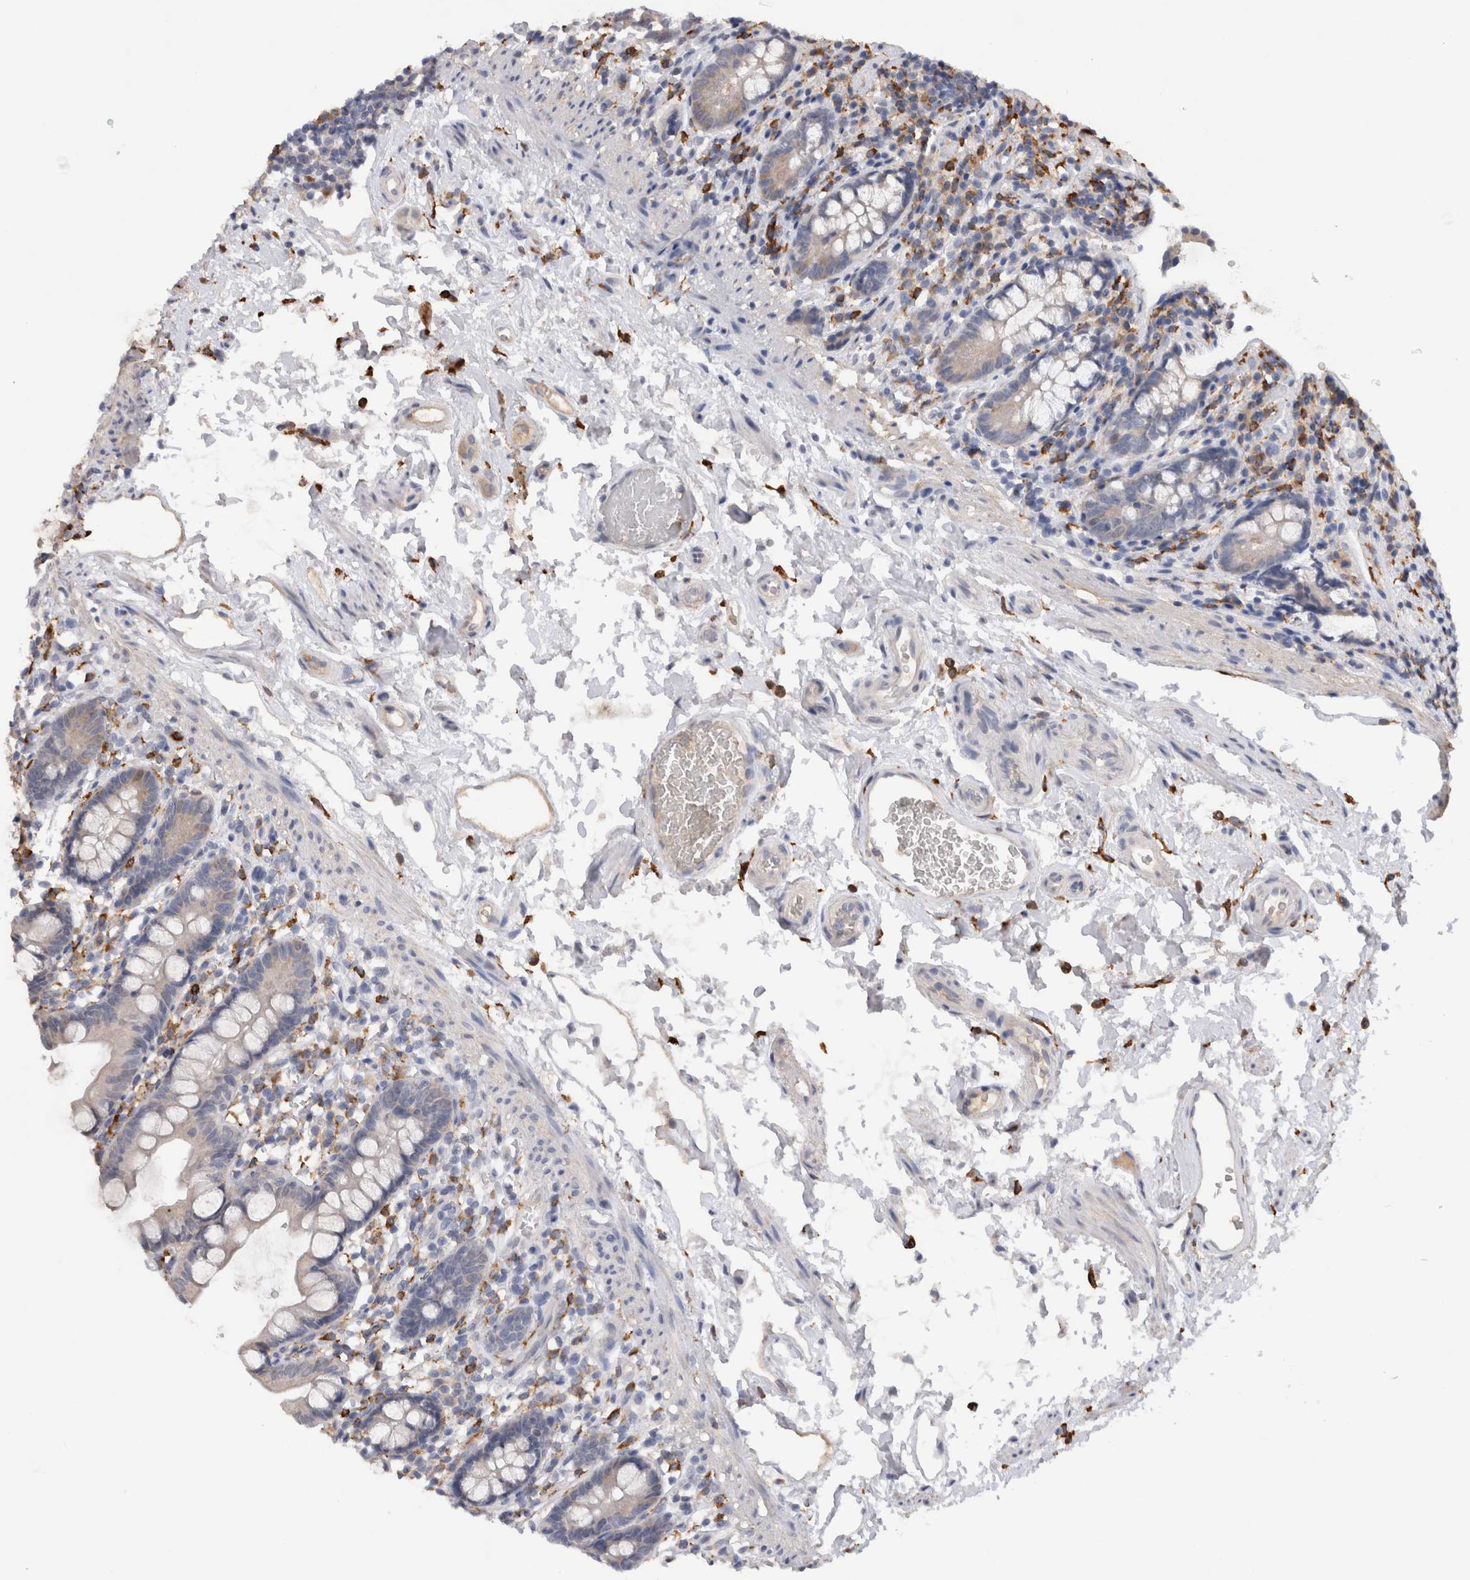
{"staining": {"intensity": "weak", "quantity": "<25%", "location": "cytoplasmic/membranous"}, "tissue": "small intestine", "cell_type": "Glandular cells", "image_type": "normal", "snomed": [{"axis": "morphology", "description": "Normal tissue, NOS"}, {"axis": "topography", "description": "Small intestine"}], "caption": "Unremarkable small intestine was stained to show a protein in brown. There is no significant positivity in glandular cells. (IHC, brightfield microscopy, high magnification).", "gene": "VSIG4", "patient": {"sex": "female", "age": 84}}